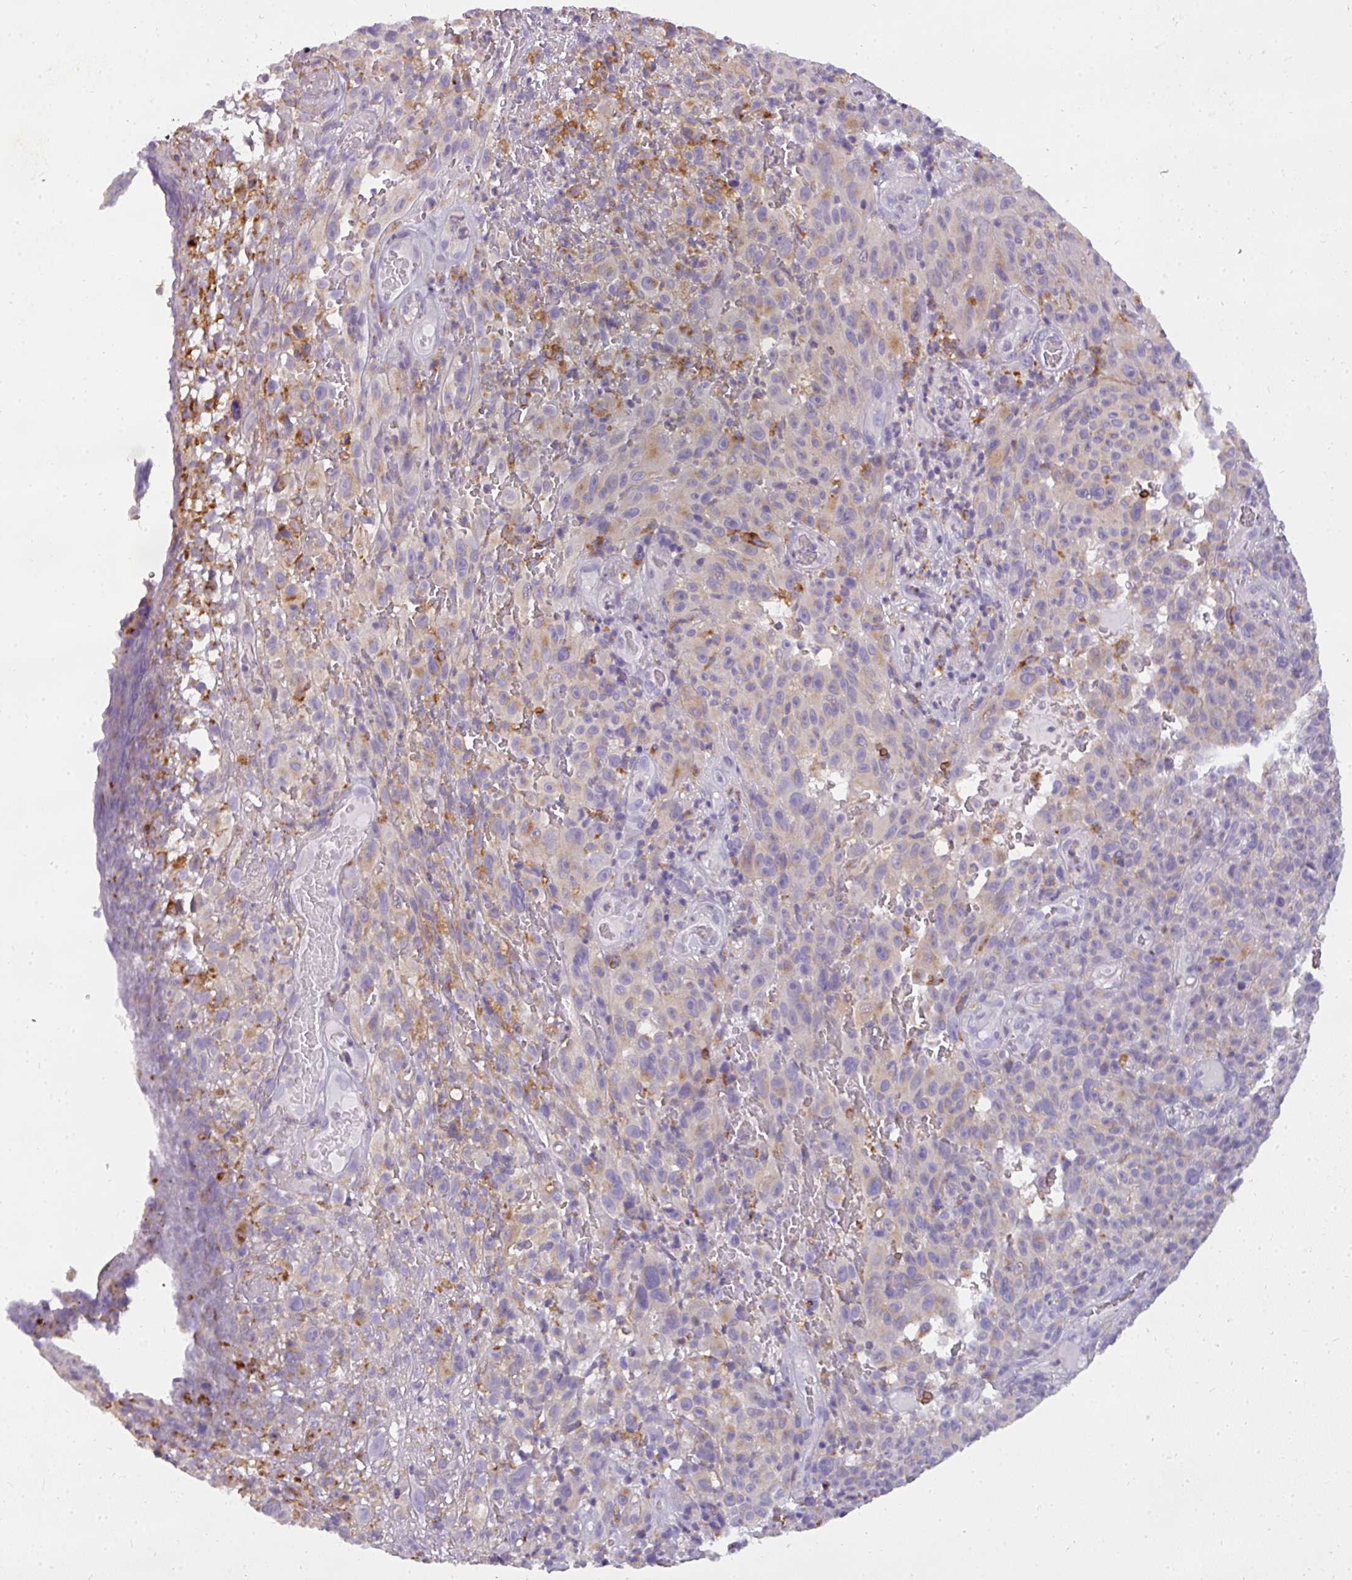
{"staining": {"intensity": "weak", "quantity": "<25%", "location": "cytoplasmic/membranous"}, "tissue": "melanoma", "cell_type": "Tumor cells", "image_type": "cancer", "snomed": [{"axis": "morphology", "description": "Malignant melanoma, NOS"}, {"axis": "topography", "description": "Skin"}], "caption": "A photomicrograph of malignant melanoma stained for a protein reveals no brown staining in tumor cells. (Stains: DAB immunohistochemistry with hematoxylin counter stain, Microscopy: brightfield microscopy at high magnification).", "gene": "ATP6V1D", "patient": {"sex": "female", "age": 82}}